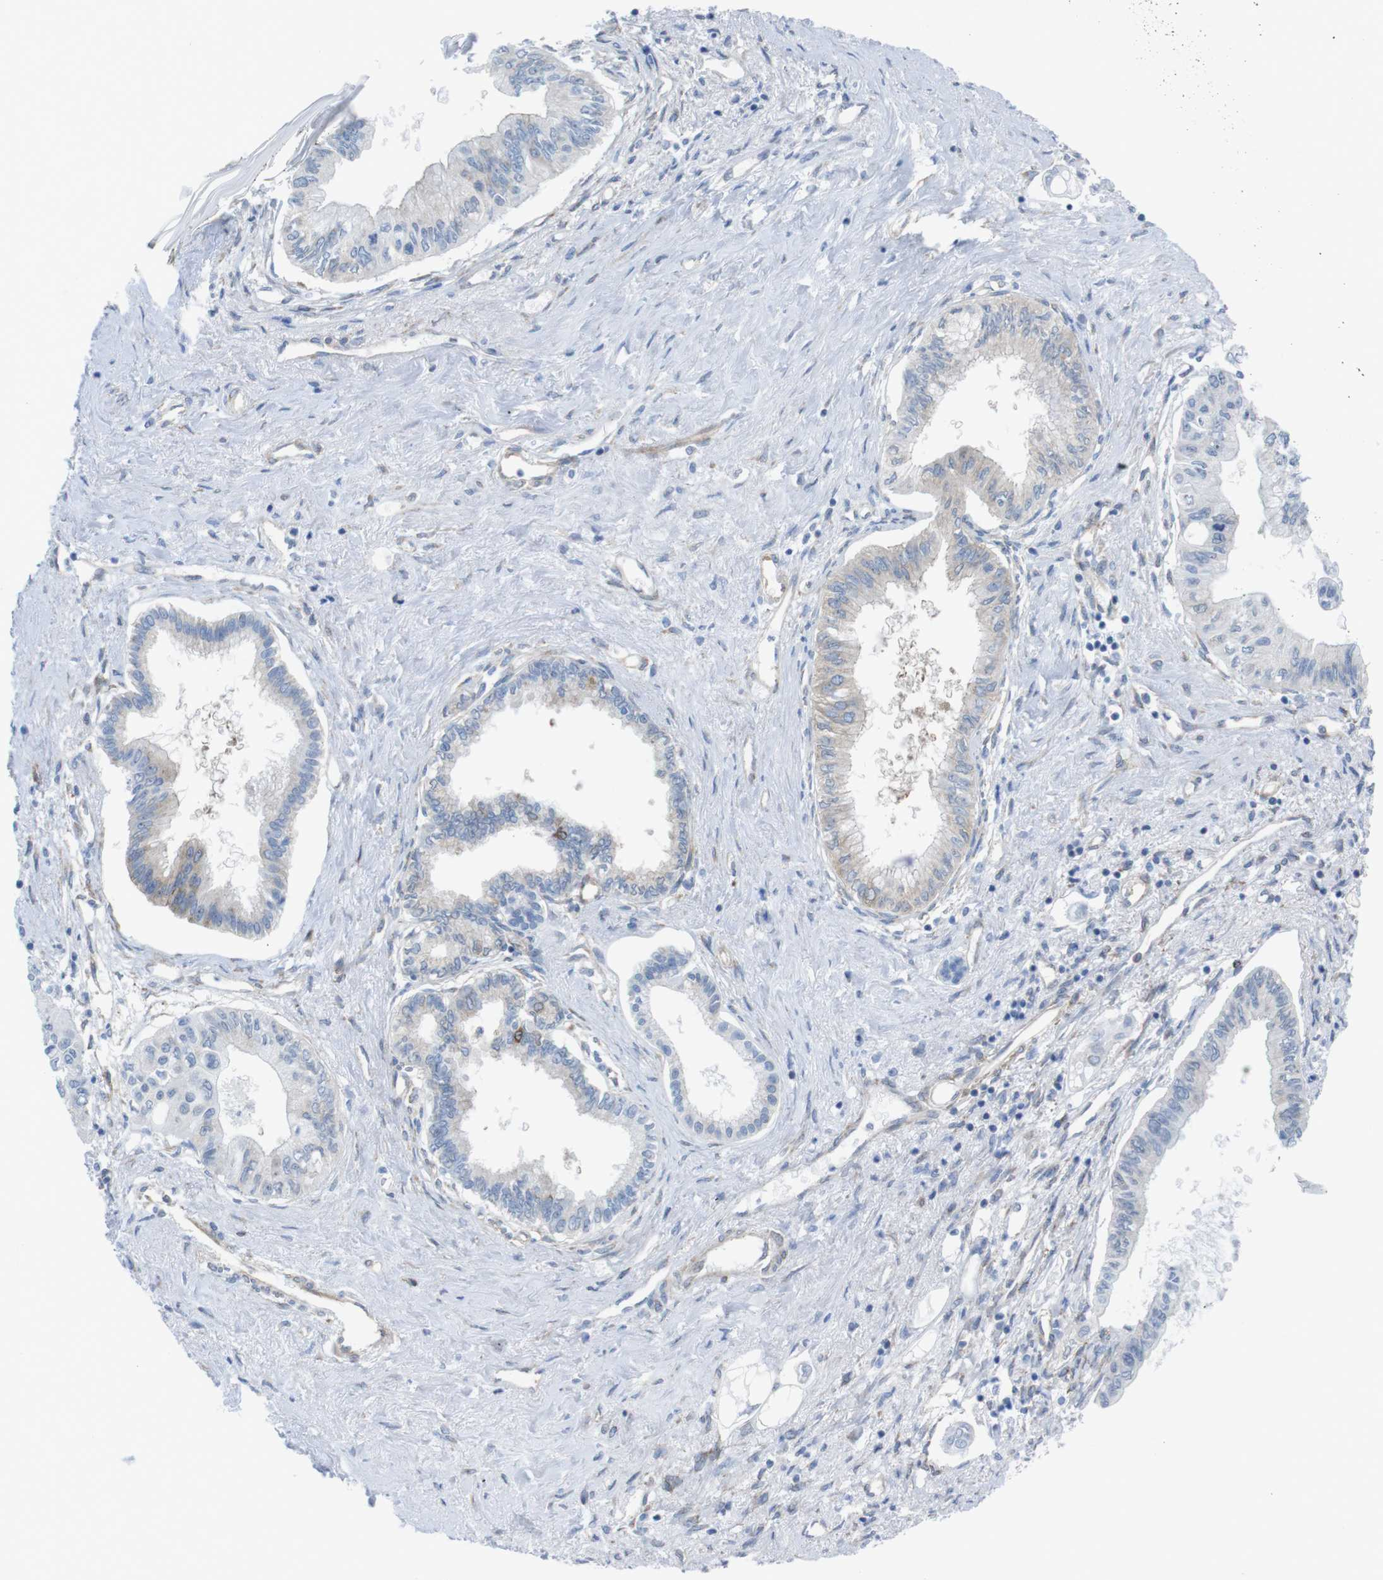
{"staining": {"intensity": "weak", "quantity": "<25%", "location": "cytoplasmic/membranous"}, "tissue": "pancreatic cancer", "cell_type": "Tumor cells", "image_type": "cancer", "snomed": [{"axis": "morphology", "description": "Adenocarcinoma, NOS"}, {"axis": "topography", "description": "Pancreas"}], "caption": "This is a photomicrograph of IHC staining of pancreatic adenocarcinoma, which shows no positivity in tumor cells.", "gene": "DIAPH2", "patient": {"sex": "female", "age": 77}}